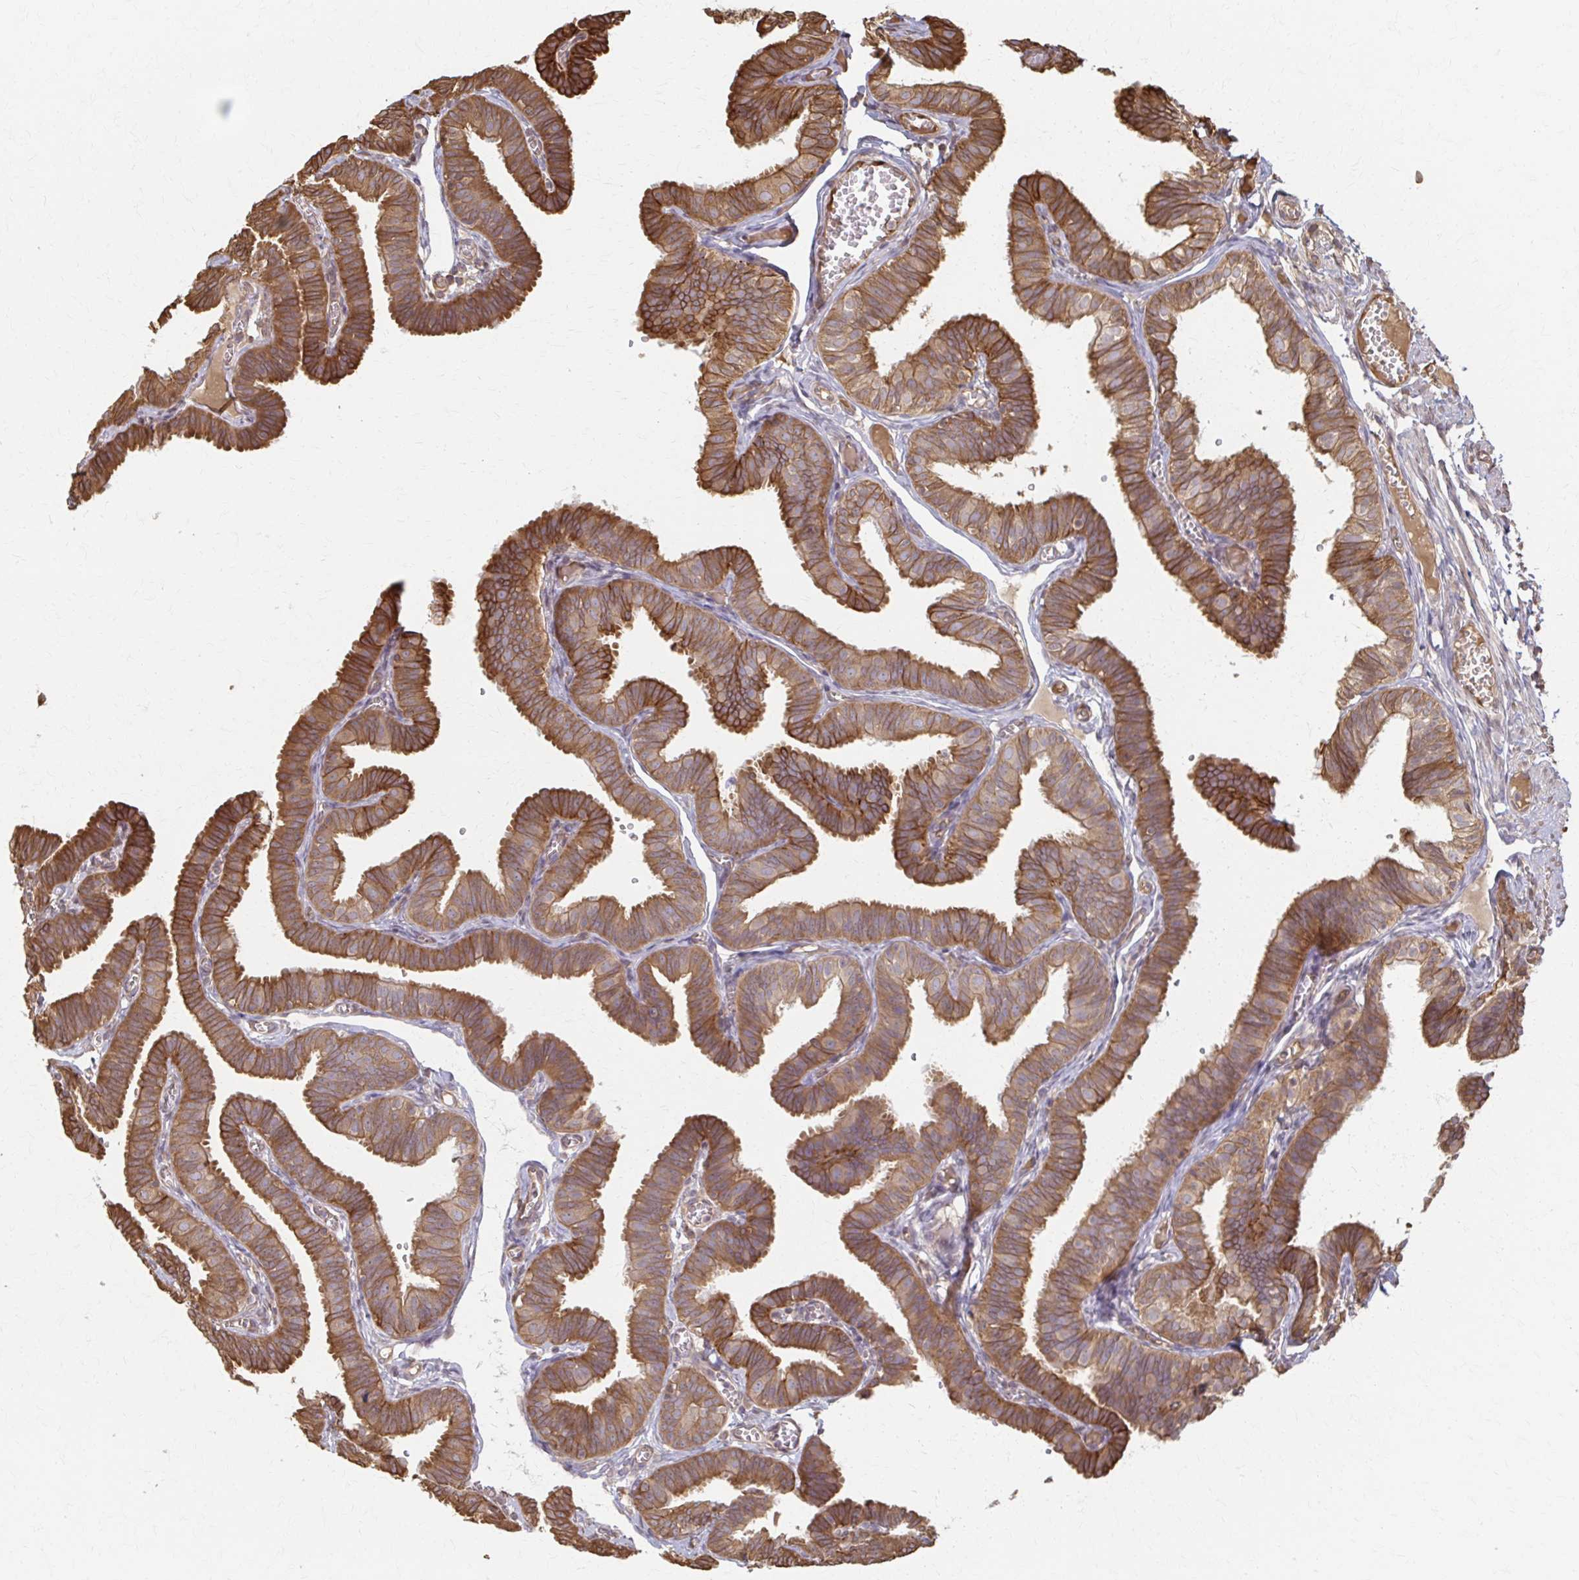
{"staining": {"intensity": "moderate", "quantity": ">75%", "location": "cytoplasmic/membranous"}, "tissue": "fallopian tube", "cell_type": "Glandular cells", "image_type": "normal", "snomed": [{"axis": "morphology", "description": "Normal tissue, NOS"}, {"axis": "topography", "description": "Fallopian tube"}], "caption": "Glandular cells display medium levels of moderate cytoplasmic/membranous staining in approximately >75% of cells in benign human fallopian tube.", "gene": "ARHGAP35", "patient": {"sex": "female", "age": 25}}